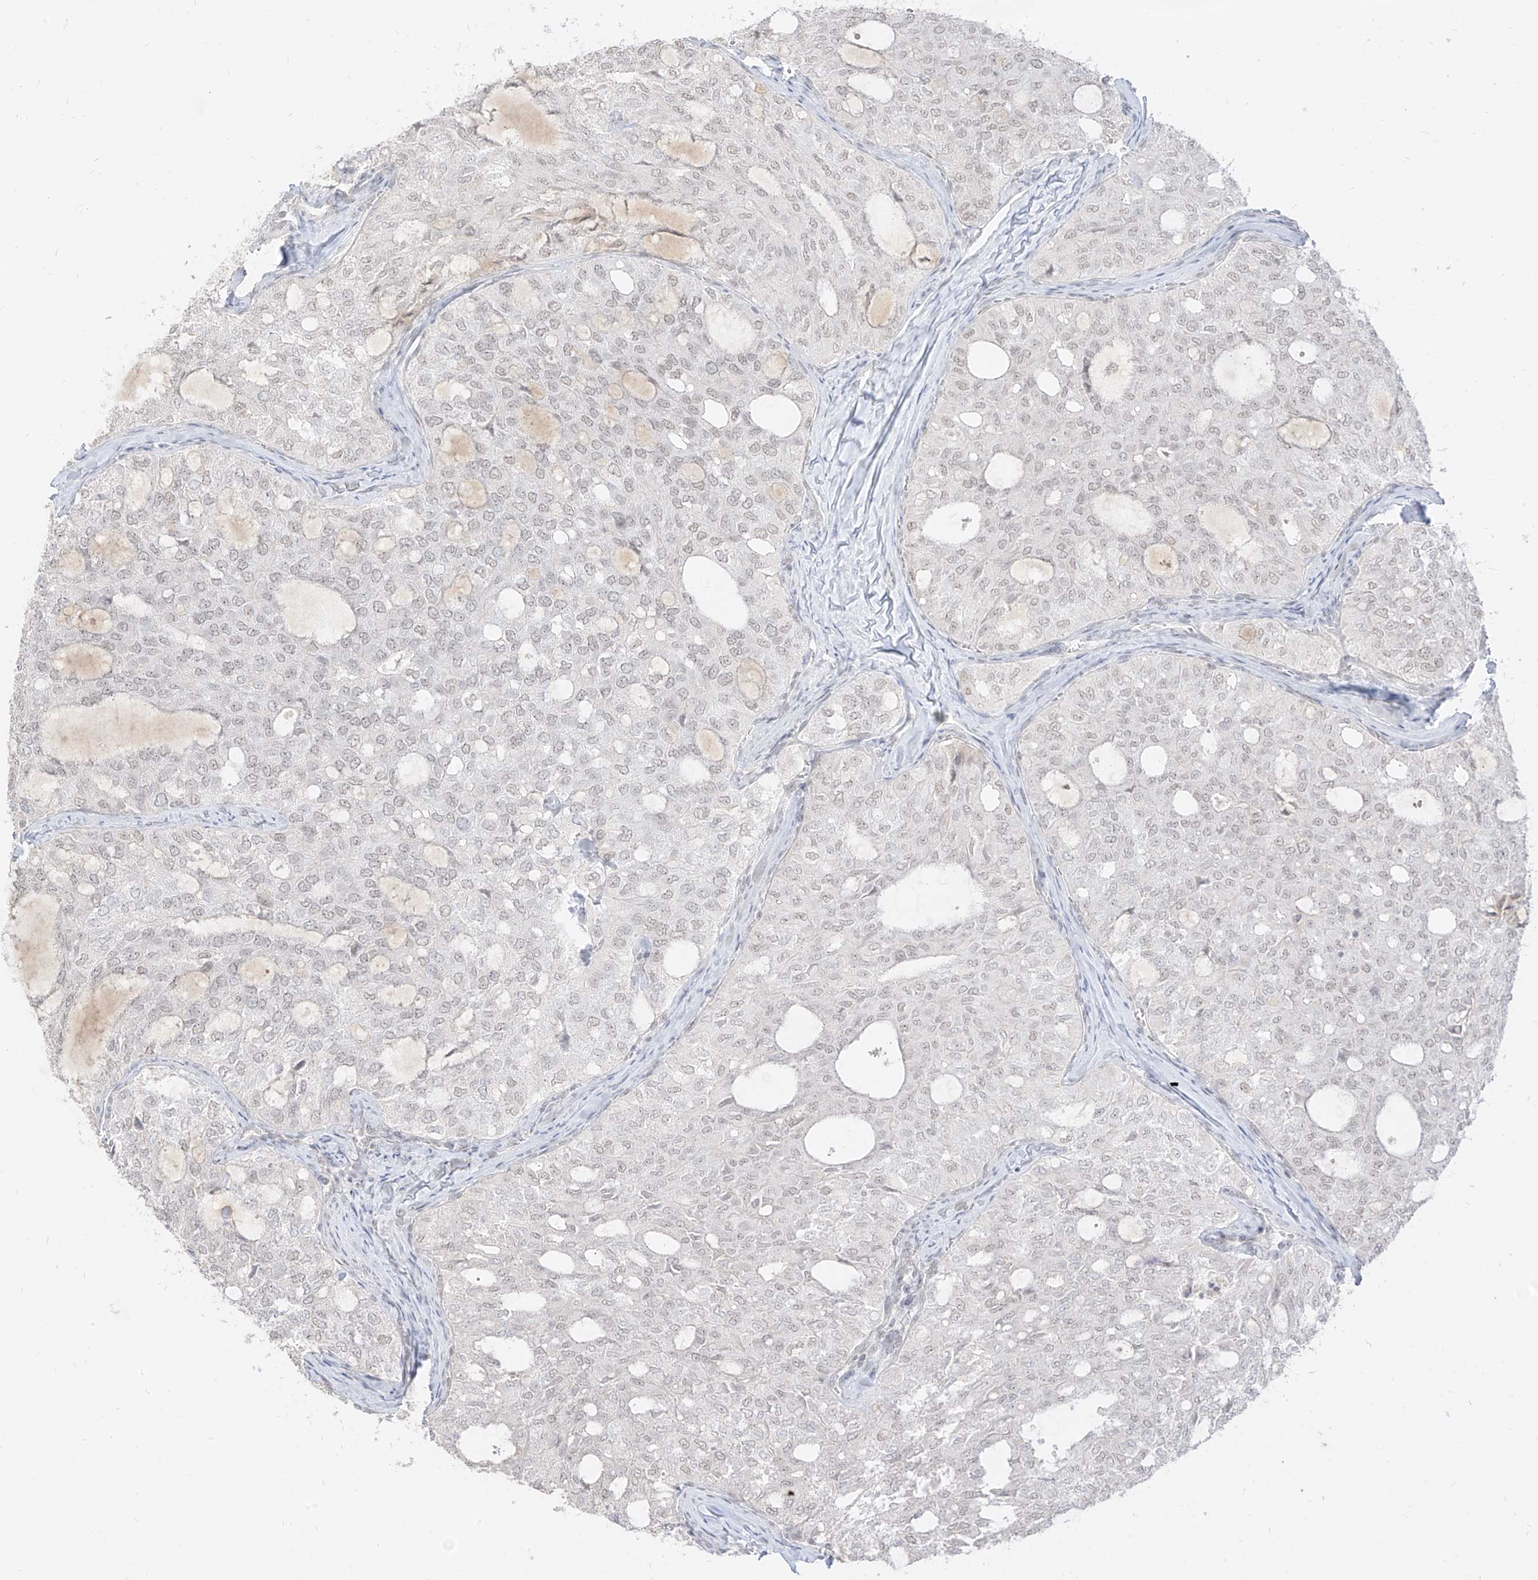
{"staining": {"intensity": "negative", "quantity": "none", "location": "none"}, "tissue": "thyroid cancer", "cell_type": "Tumor cells", "image_type": "cancer", "snomed": [{"axis": "morphology", "description": "Follicular adenoma carcinoma, NOS"}, {"axis": "topography", "description": "Thyroid gland"}], "caption": "Tumor cells are negative for brown protein staining in thyroid cancer.", "gene": "SUPT5H", "patient": {"sex": "male", "age": 75}}